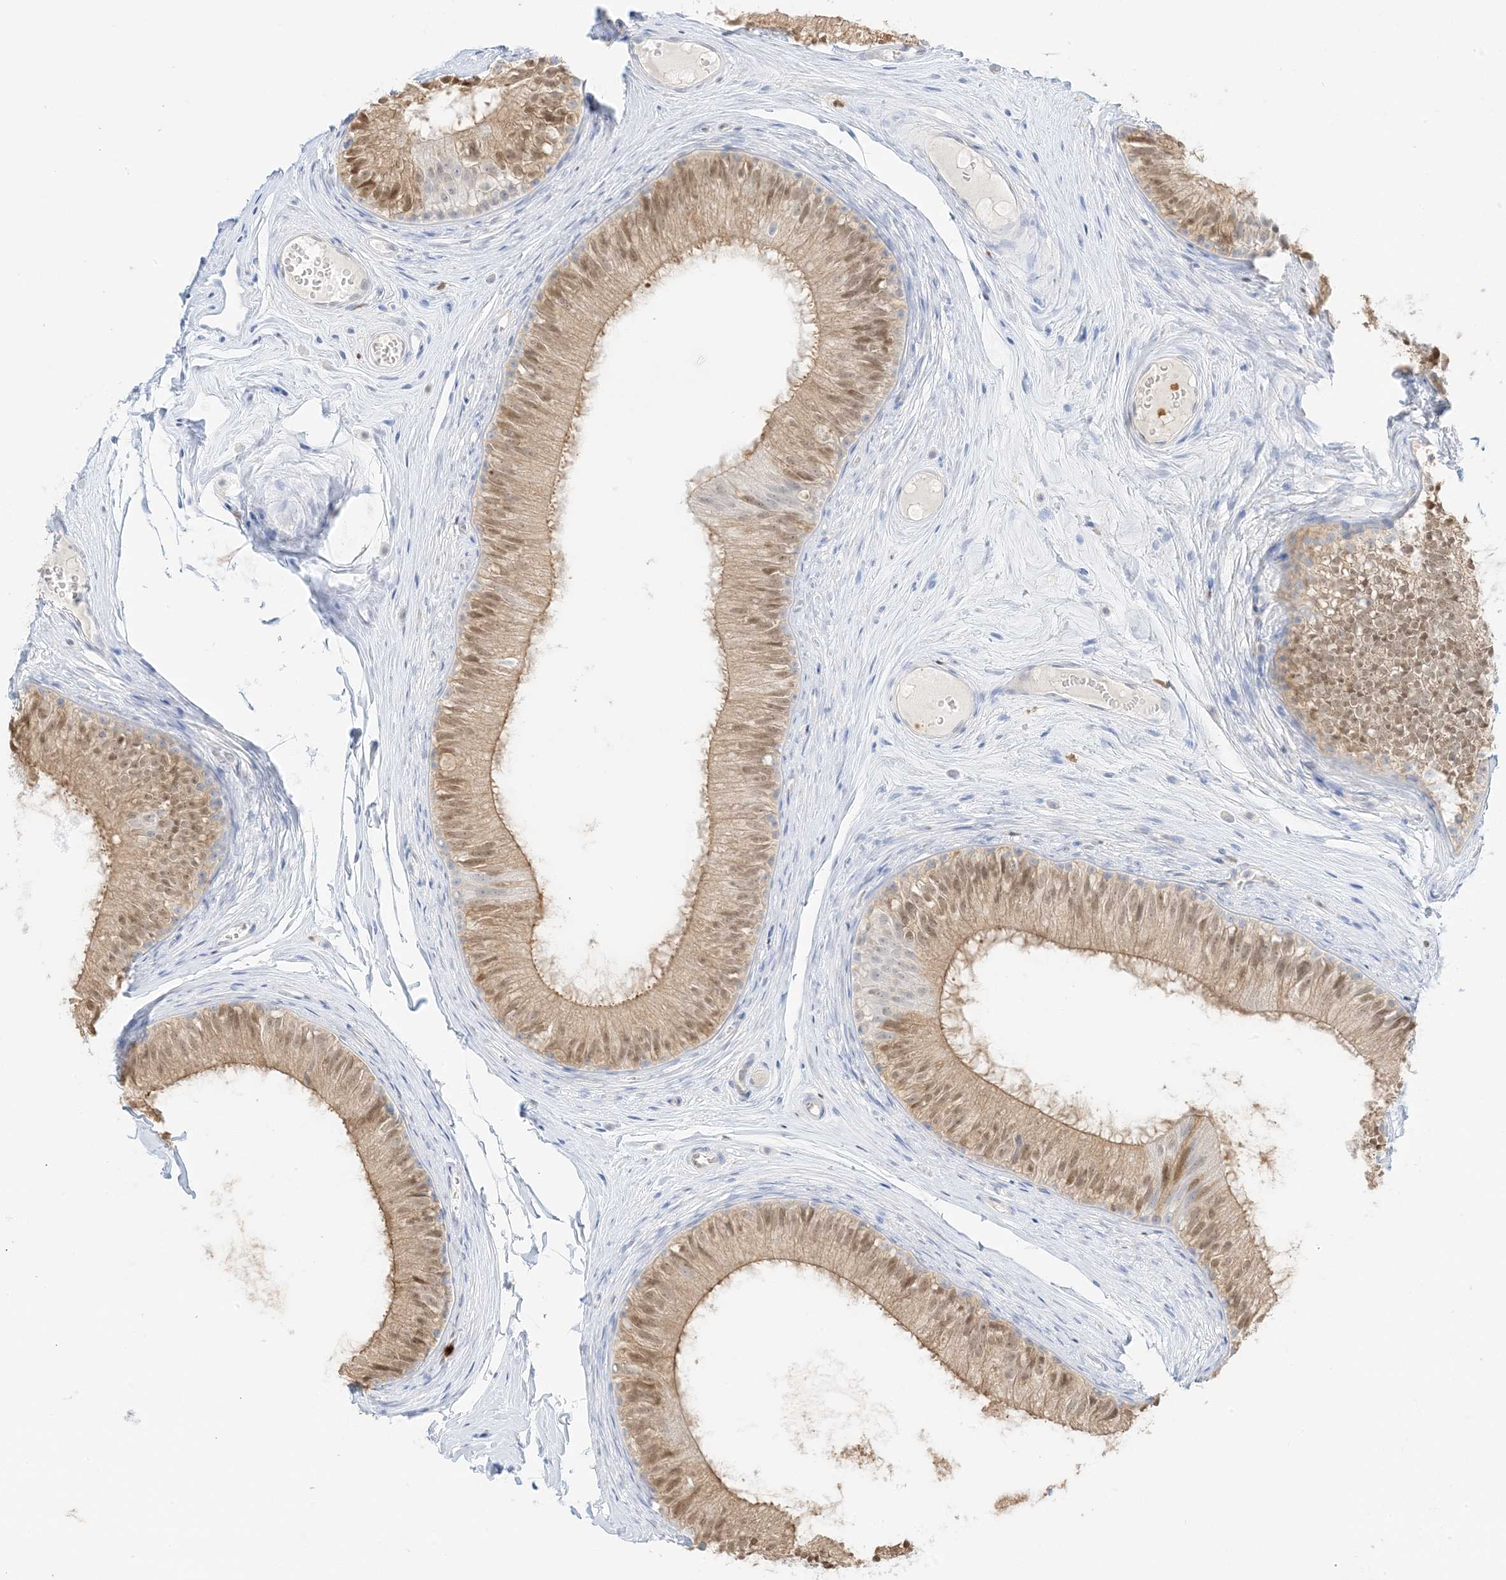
{"staining": {"intensity": "moderate", "quantity": ">75%", "location": "cytoplasmic/membranous,nuclear"}, "tissue": "epididymis", "cell_type": "Glandular cells", "image_type": "normal", "snomed": [{"axis": "morphology", "description": "Normal tissue, NOS"}, {"axis": "morphology", "description": "Seminoma in situ"}, {"axis": "topography", "description": "Testis"}, {"axis": "topography", "description": "Epididymis"}], "caption": "This micrograph shows unremarkable epididymis stained with immunohistochemistry (IHC) to label a protein in brown. The cytoplasmic/membranous,nuclear of glandular cells show moderate positivity for the protein. Nuclei are counter-stained blue.", "gene": "GCA", "patient": {"sex": "male", "age": 28}}